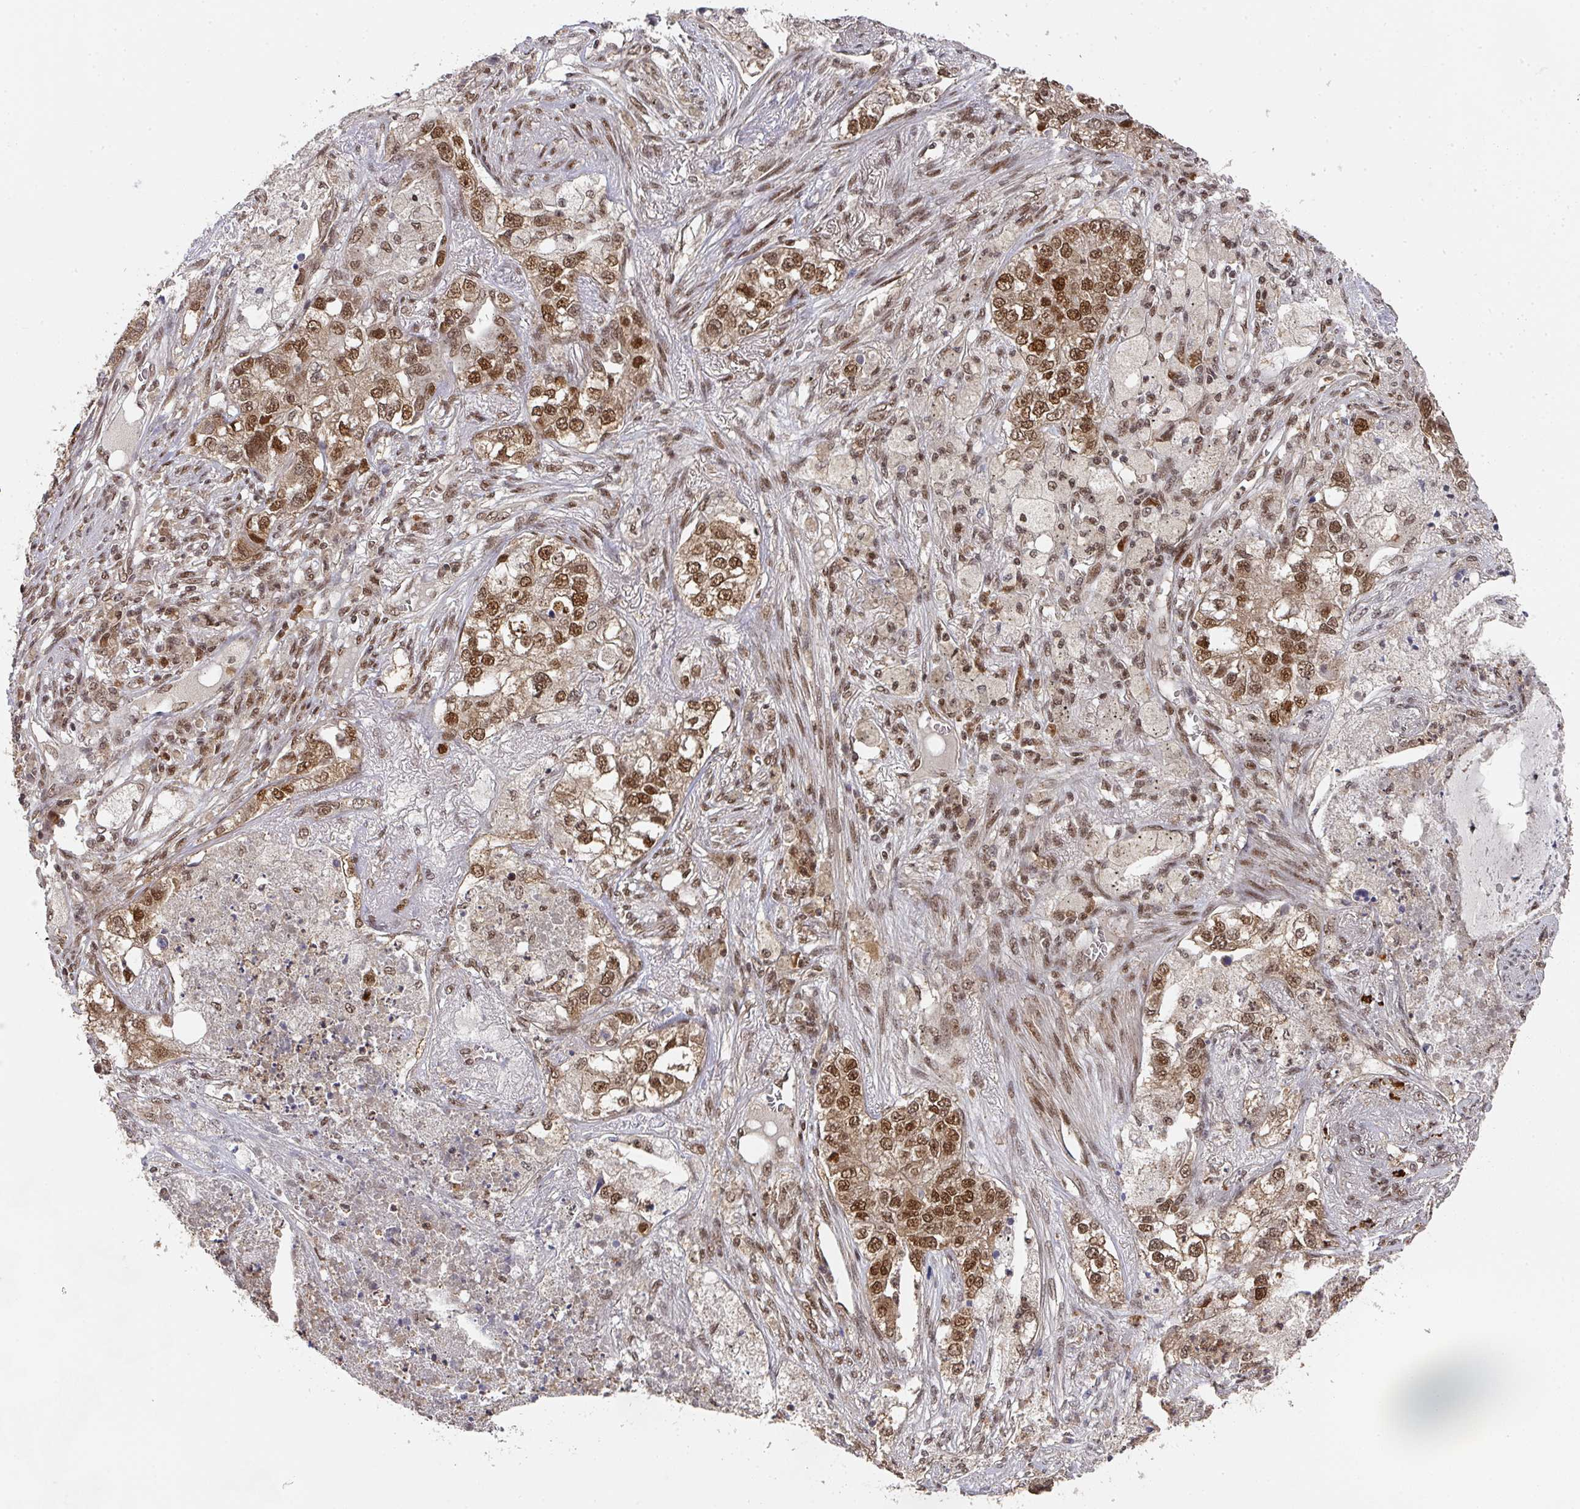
{"staining": {"intensity": "moderate", "quantity": ">75%", "location": "nuclear"}, "tissue": "lung cancer", "cell_type": "Tumor cells", "image_type": "cancer", "snomed": [{"axis": "morphology", "description": "Adenocarcinoma, NOS"}, {"axis": "topography", "description": "Lung"}], "caption": "A high-resolution image shows immunohistochemistry staining of lung adenocarcinoma, which shows moderate nuclear staining in about >75% of tumor cells.", "gene": "DIDO1", "patient": {"sex": "male", "age": 49}}